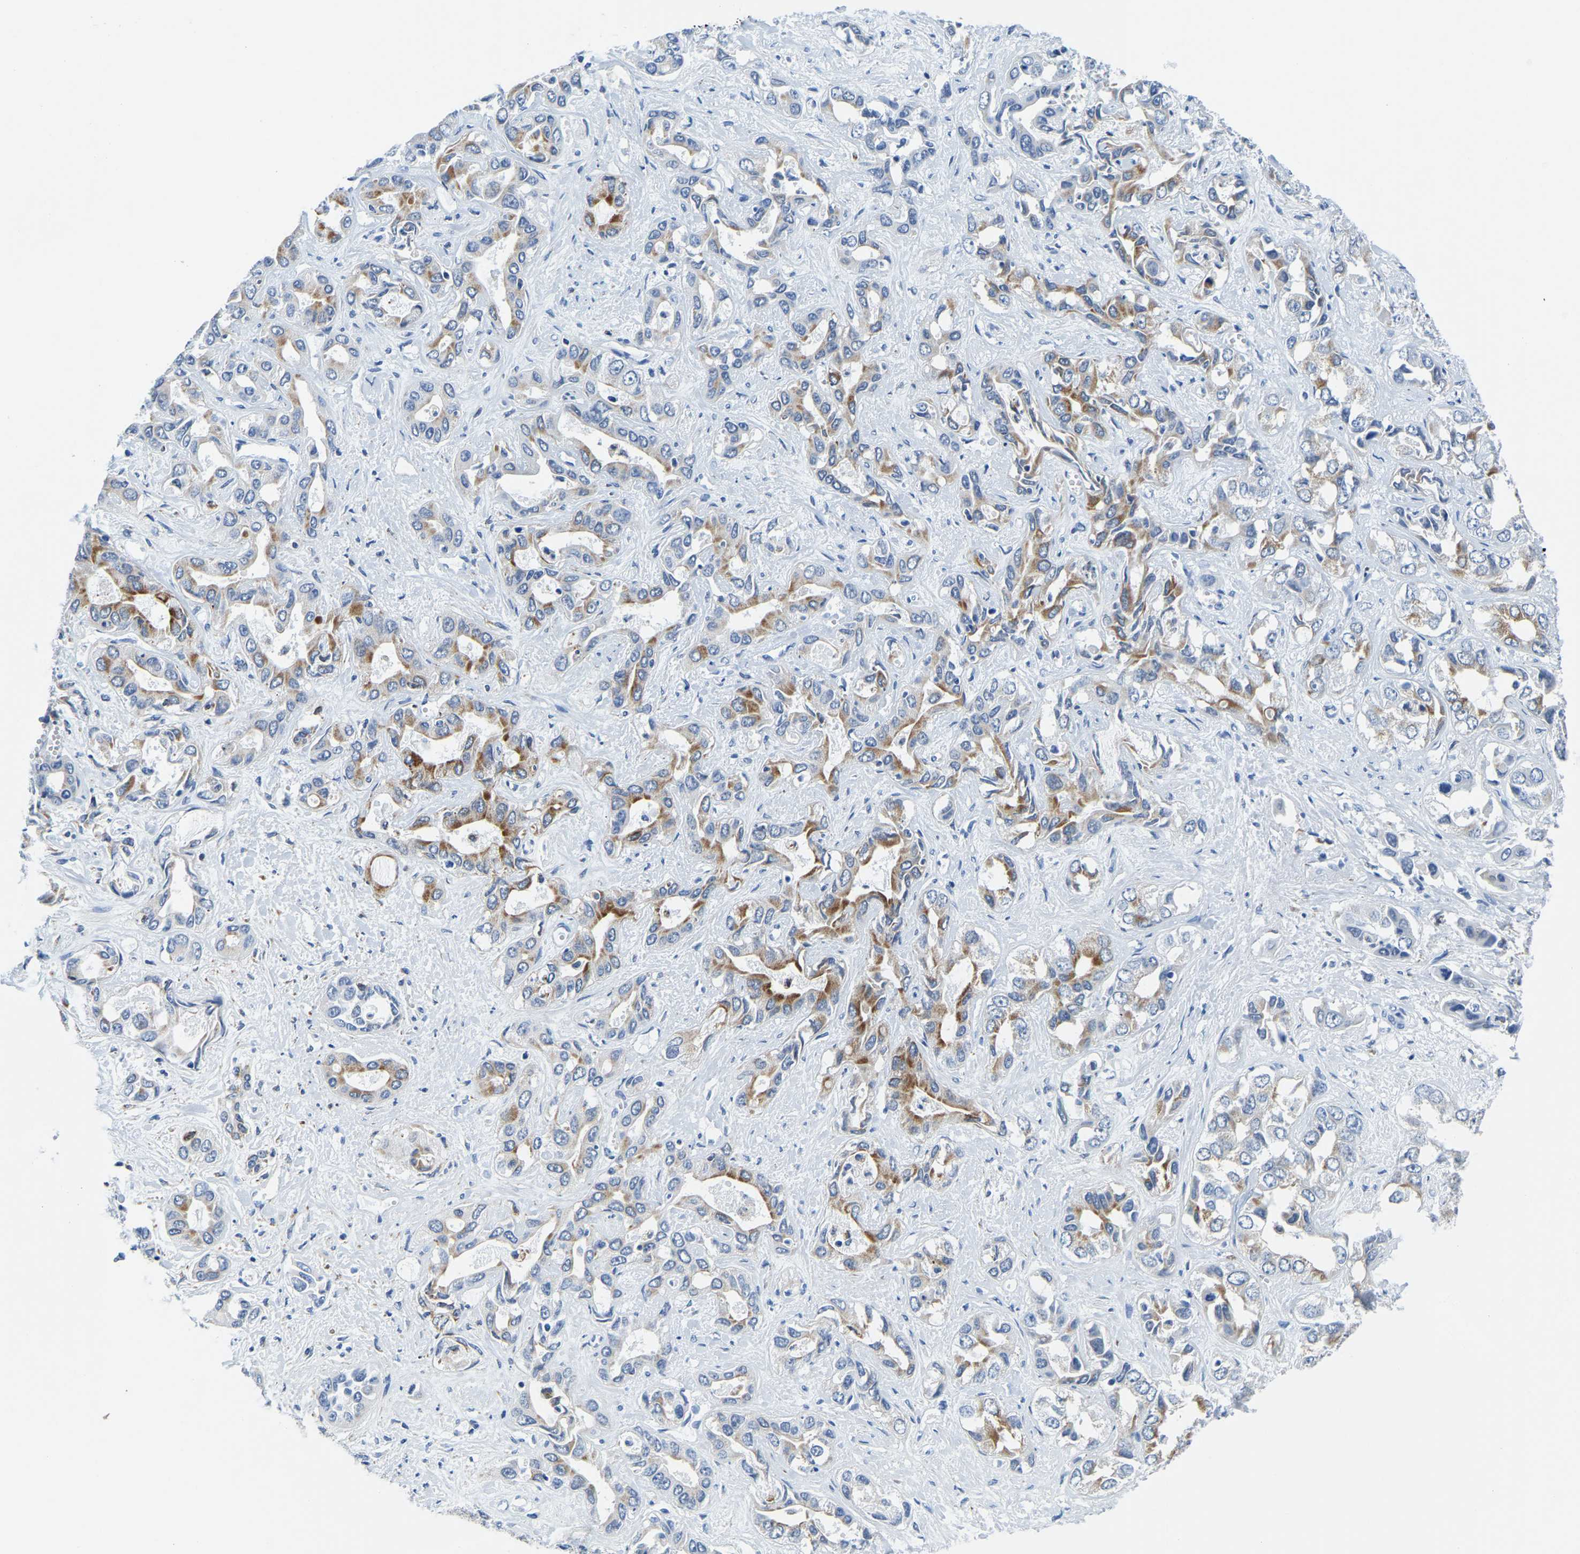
{"staining": {"intensity": "moderate", "quantity": "25%-75%", "location": "cytoplasmic/membranous"}, "tissue": "liver cancer", "cell_type": "Tumor cells", "image_type": "cancer", "snomed": [{"axis": "morphology", "description": "Cholangiocarcinoma"}, {"axis": "topography", "description": "Liver"}], "caption": "This photomicrograph exhibits cholangiocarcinoma (liver) stained with immunohistochemistry (IHC) to label a protein in brown. The cytoplasmic/membranous of tumor cells show moderate positivity for the protein. Nuclei are counter-stained blue.", "gene": "BNIP3L", "patient": {"sex": "female", "age": 52}}